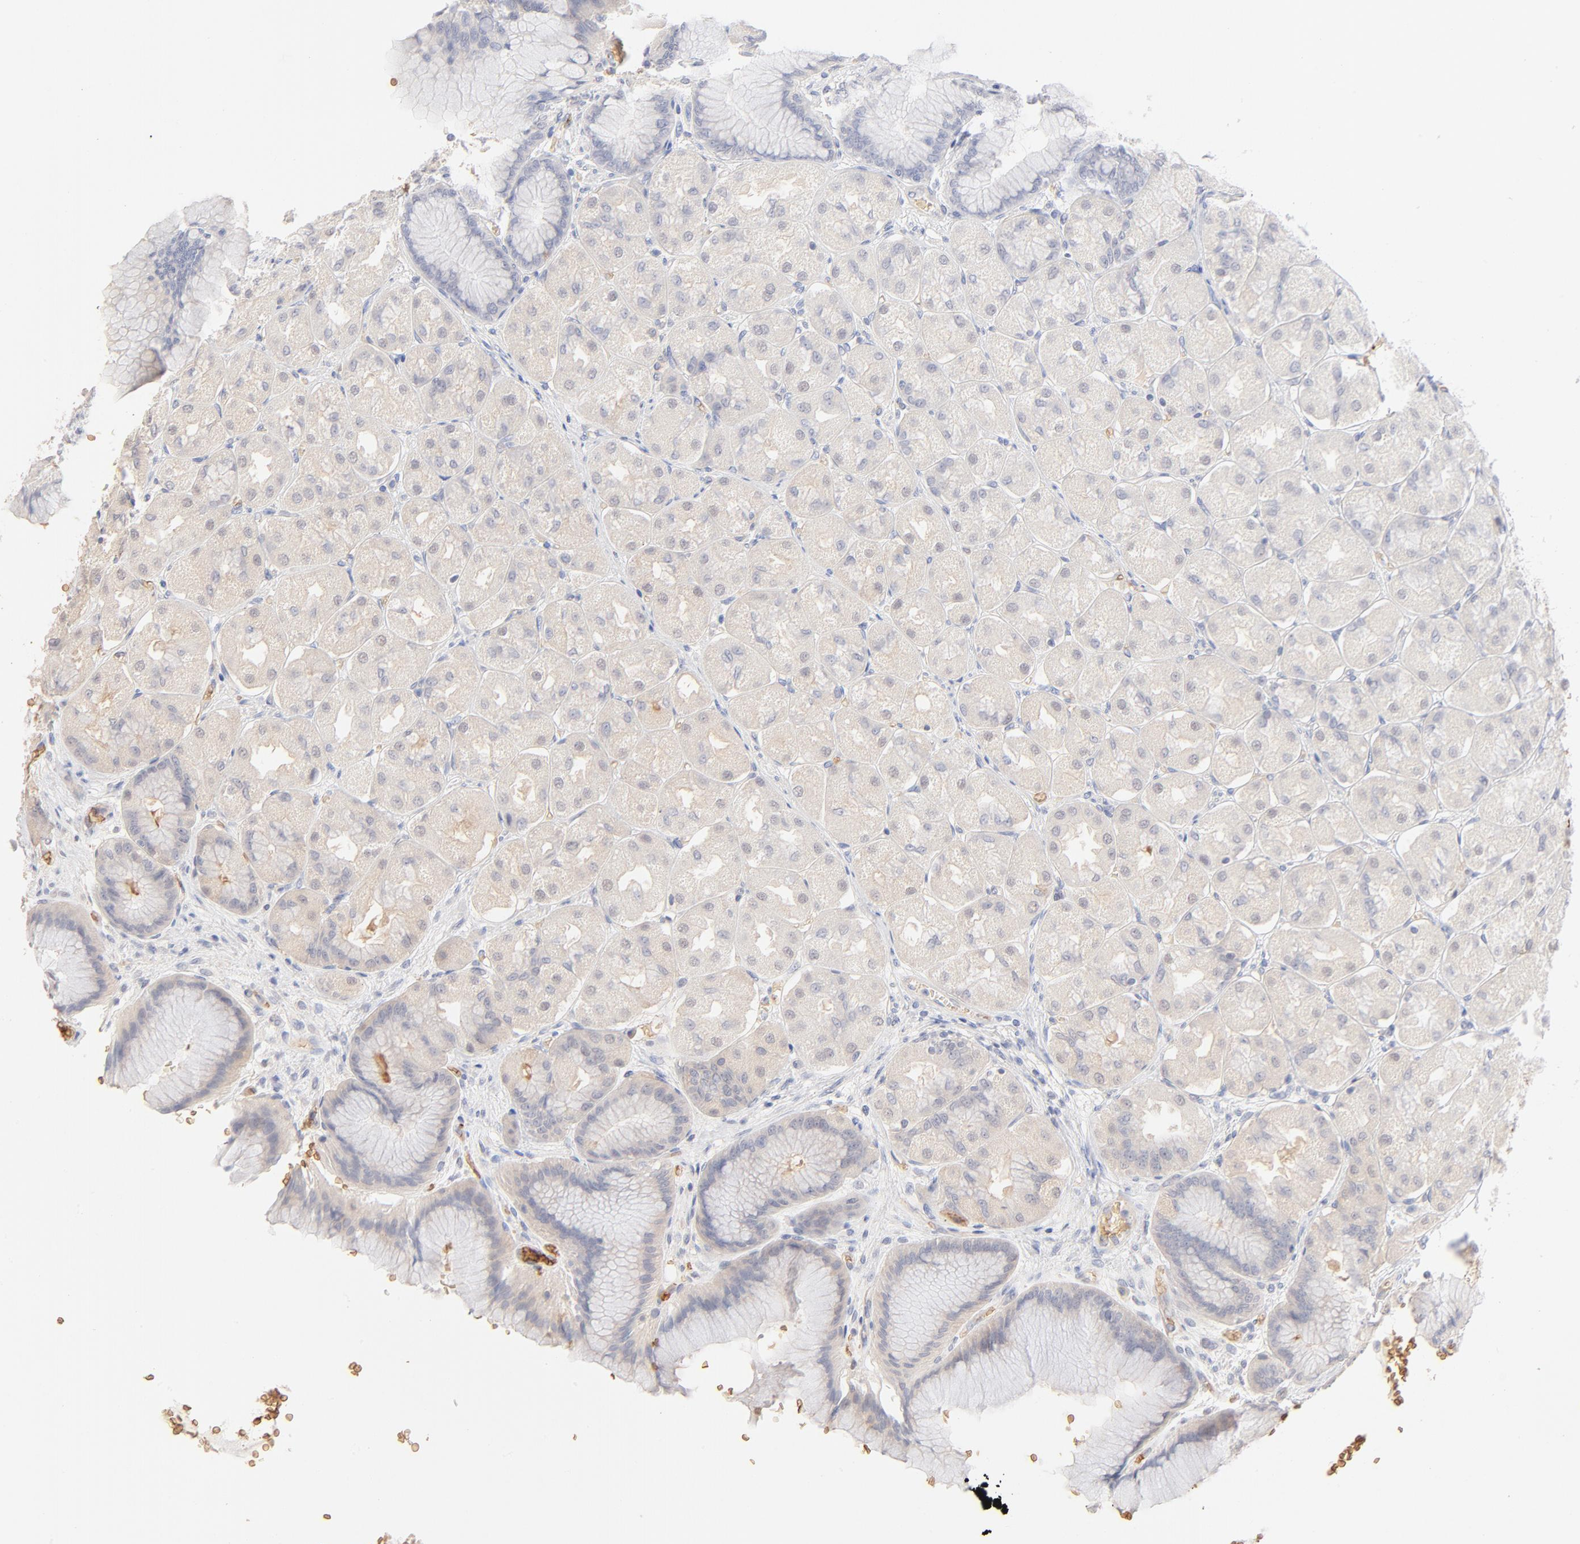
{"staining": {"intensity": "negative", "quantity": "none", "location": "none"}, "tissue": "stomach", "cell_type": "Glandular cells", "image_type": "normal", "snomed": [{"axis": "morphology", "description": "Normal tissue, NOS"}, {"axis": "morphology", "description": "Adenocarcinoma, NOS"}, {"axis": "topography", "description": "Stomach"}, {"axis": "topography", "description": "Stomach, lower"}], "caption": "IHC of normal stomach reveals no staining in glandular cells. (DAB immunohistochemistry visualized using brightfield microscopy, high magnification).", "gene": "SPTB", "patient": {"sex": "female", "age": 65}}